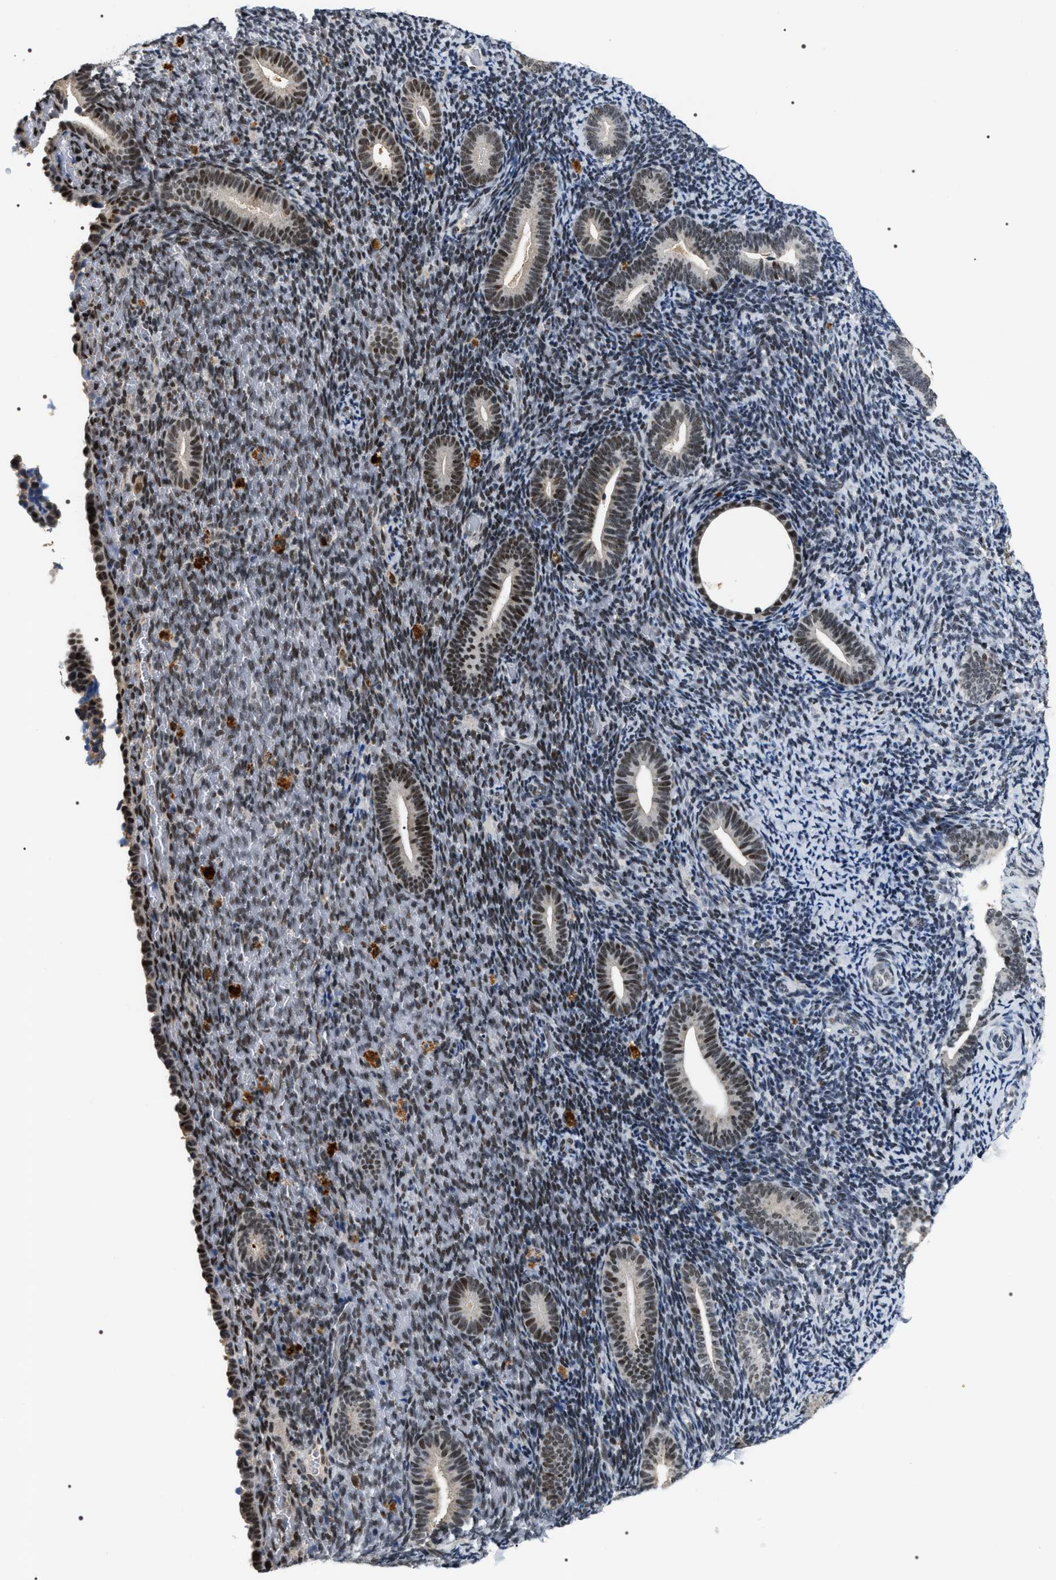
{"staining": {"intensity": "weak", "quantity": "<25%", "location": "nuclear"}, "tissue": "endometrium", "cell_type": "Cells in endometrial stroma", "image_type": "normal", "snomed": [{"axis": "morphology", "description": "Normal tissue, NOS"}, {"axis": "topography", "description": "Endometrium"}], "caption": "This micrograph is of unremarkable endometrium stained with immunohistochemistry (IHC) to label a protein in brown with the nuclei are counter-stained blue. There is no expression in cells in endometrial stroma.", "gene": "C7orf25", "patient": {"sex": "female", "age": 51}}